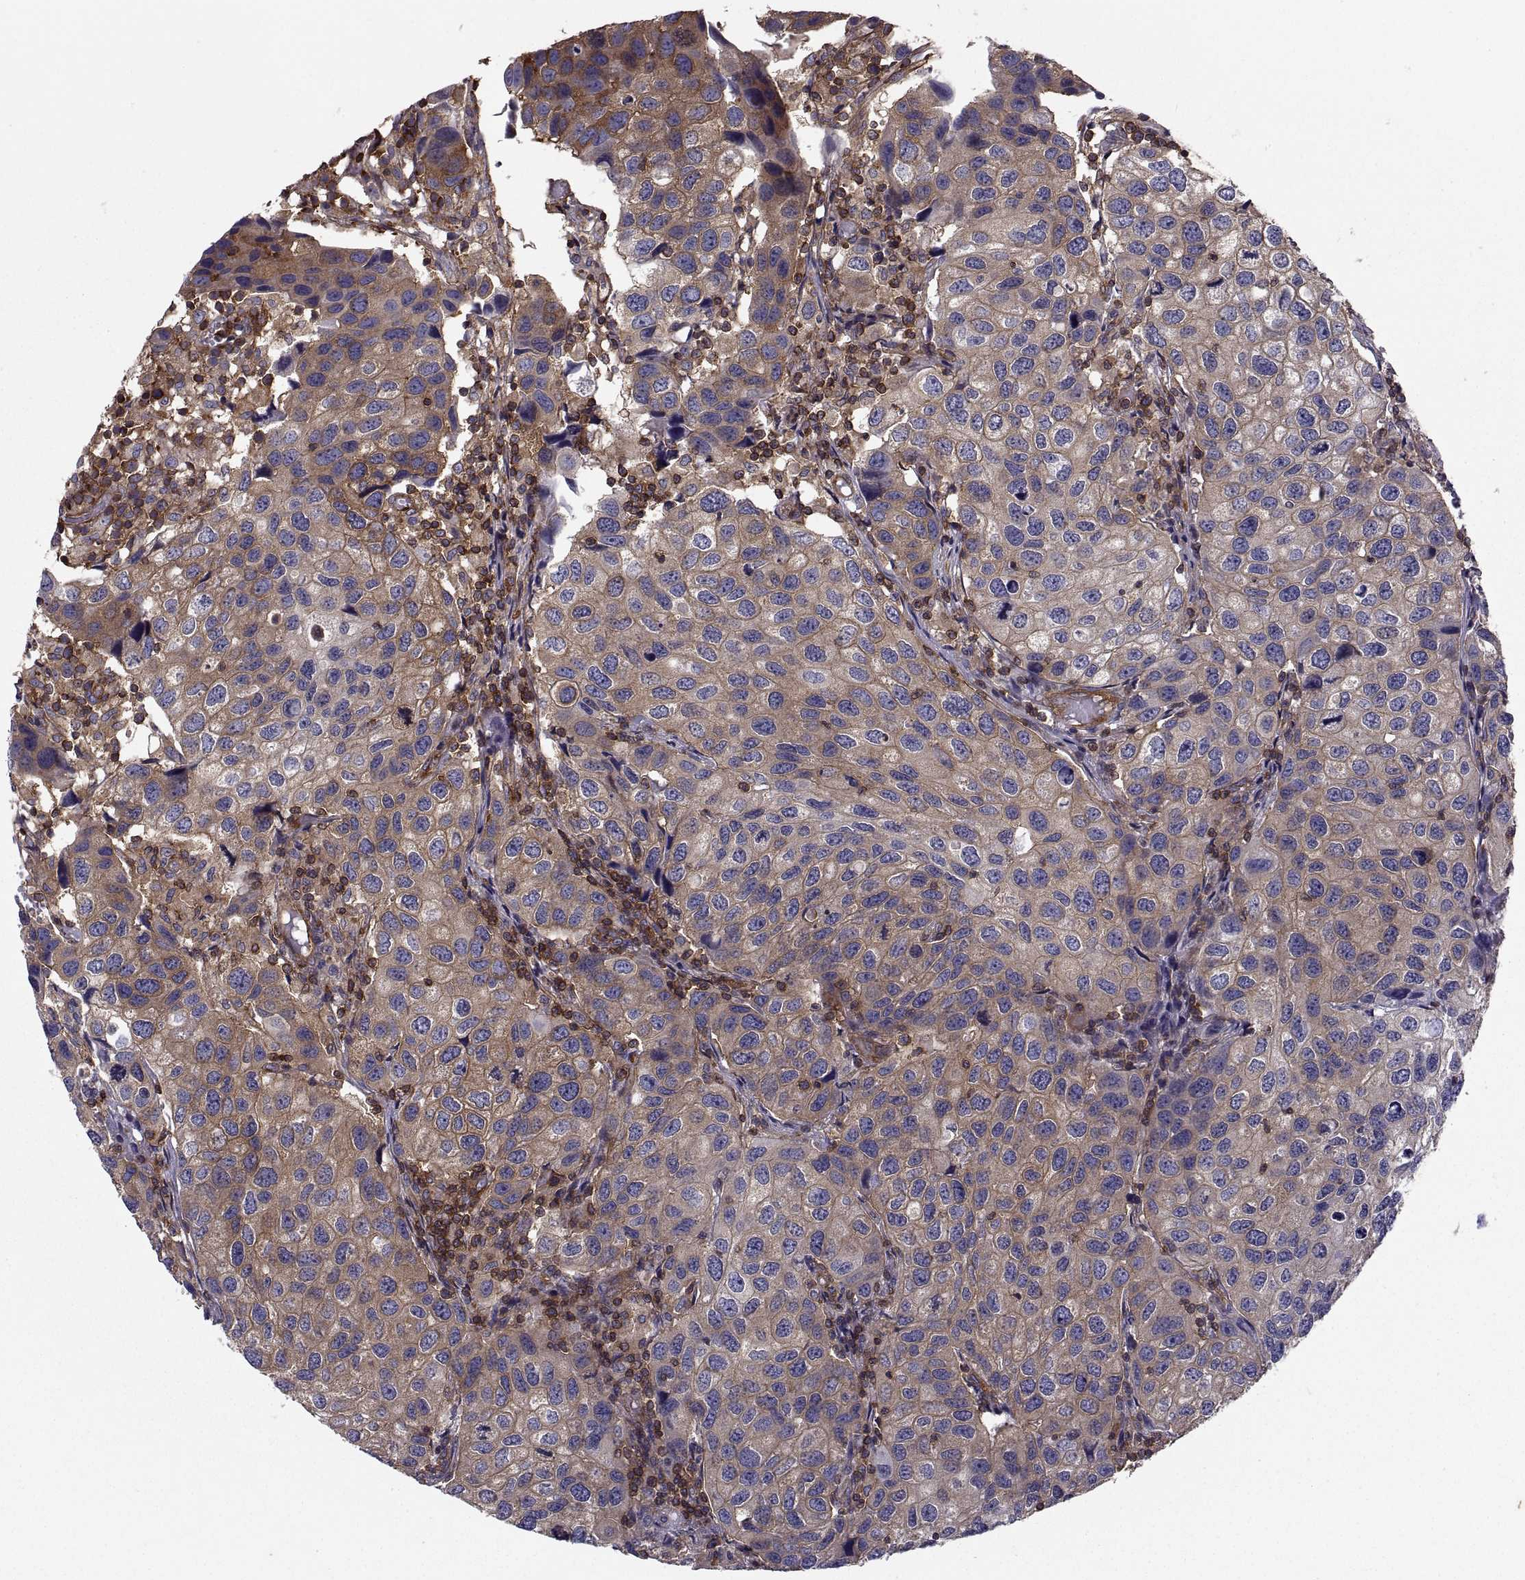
{"staining": {"intensity": "strong", "quantity": "25%-75%", "location": "cytoplasmic/membranous"}, "tissue": "urothelial cancer", "cell_type": "Tumor cells", "image_type": "cancer", "snomed": [{"axis": "morphology", "description": "Urothelial carcinoma, High grade"}, {"axis": "topography", "description": "Urinary bladder"}], "caption": "Tumor cells demonstrate strong cytoplasmic/membranous positivity in about 25%-75% of cells in urothelial cancer.", "gene": "MYH9", "patient": {"sex": "male", "age": 79}}